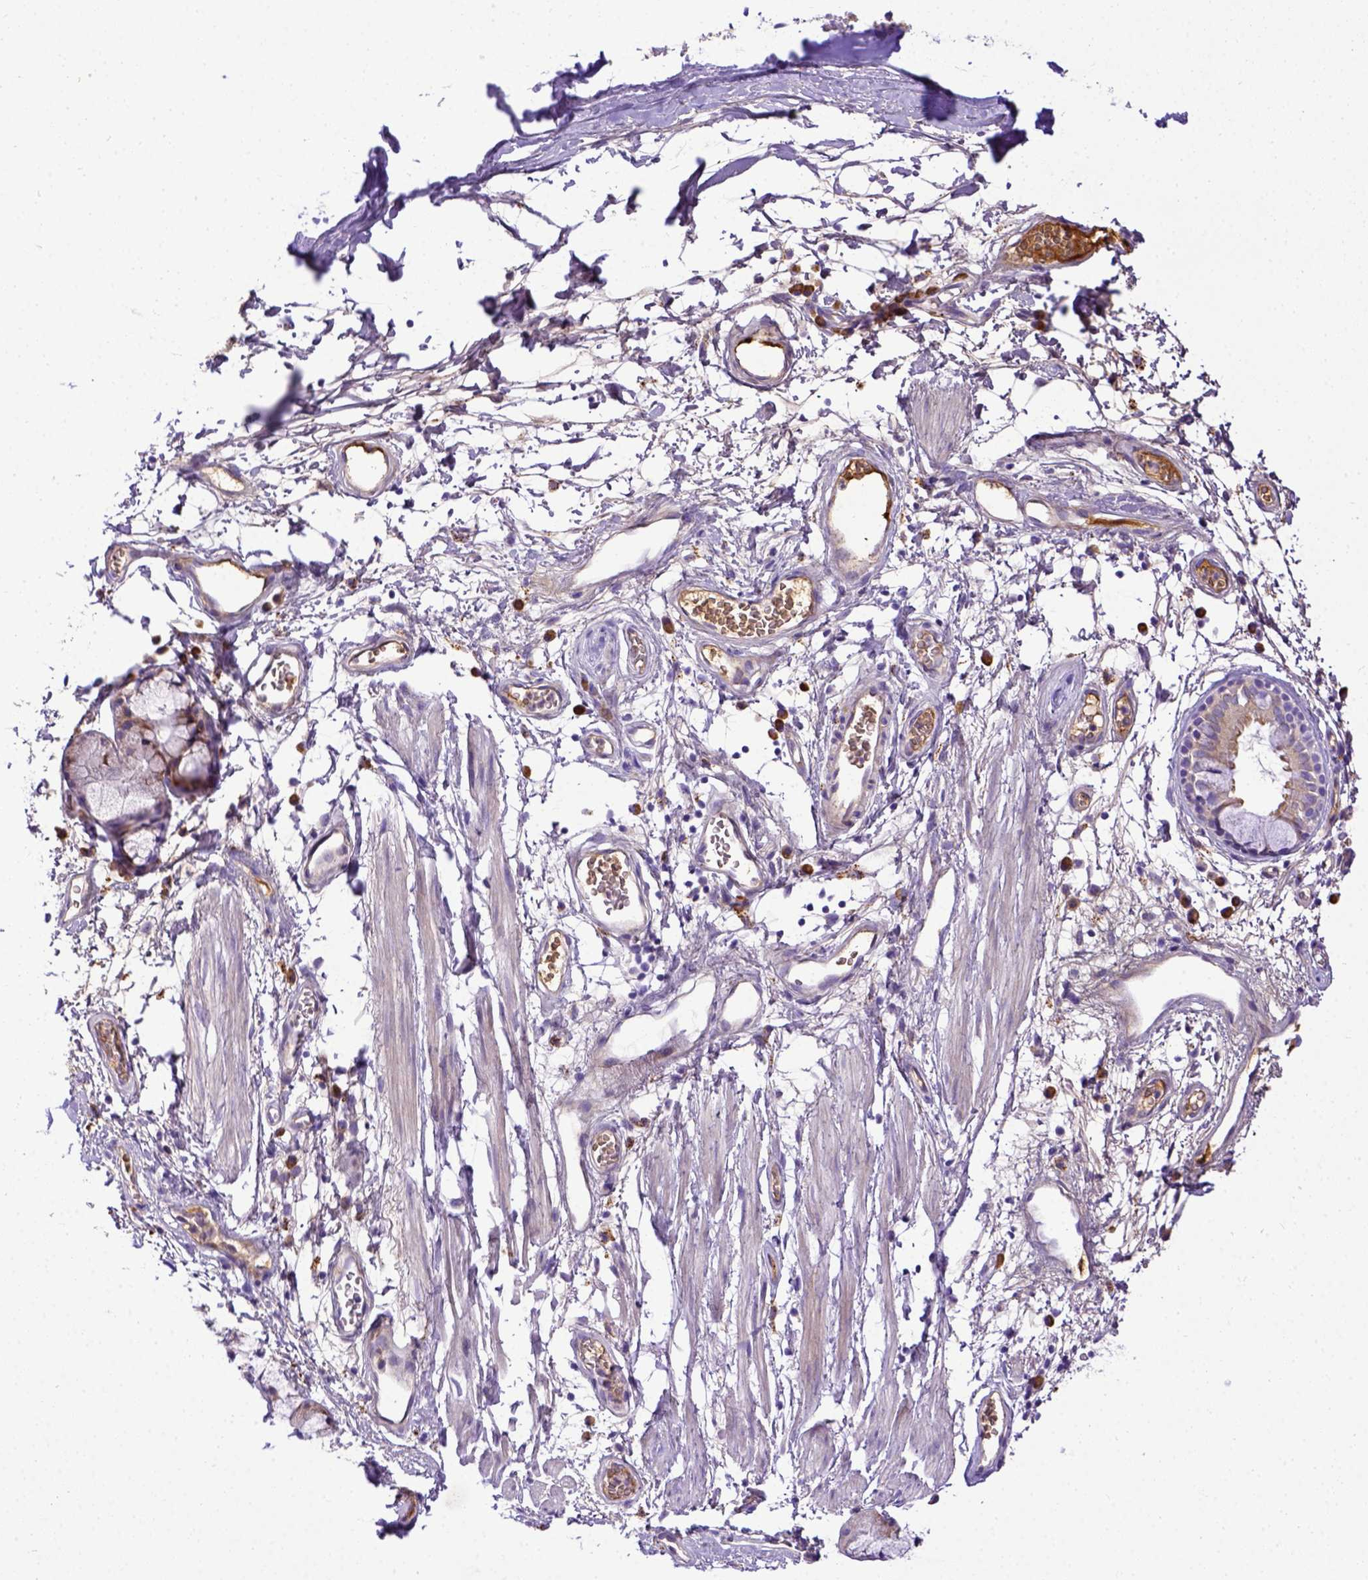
{"staining": {"intensity": "negative", "quantity": "none", "location": "none"}, "tissue": "adipose tissue", "cell_type": "Adipocytes", "image_type": "normal", "snomed": [{"axis": "morphology", "description": "Normal tissue, NOS"}, {"axis": "topography", "description": "Cartilage tissue"}, {"axis": "topography", "description": "Bronchus"}], "caption": "A high-resolution histopathology image shows IHC staining of benign adipose tissue, which displays no significant positivity in adipocytes.", "gene": "CFAP300", "patient": {"sex": "male", "age": 58}}